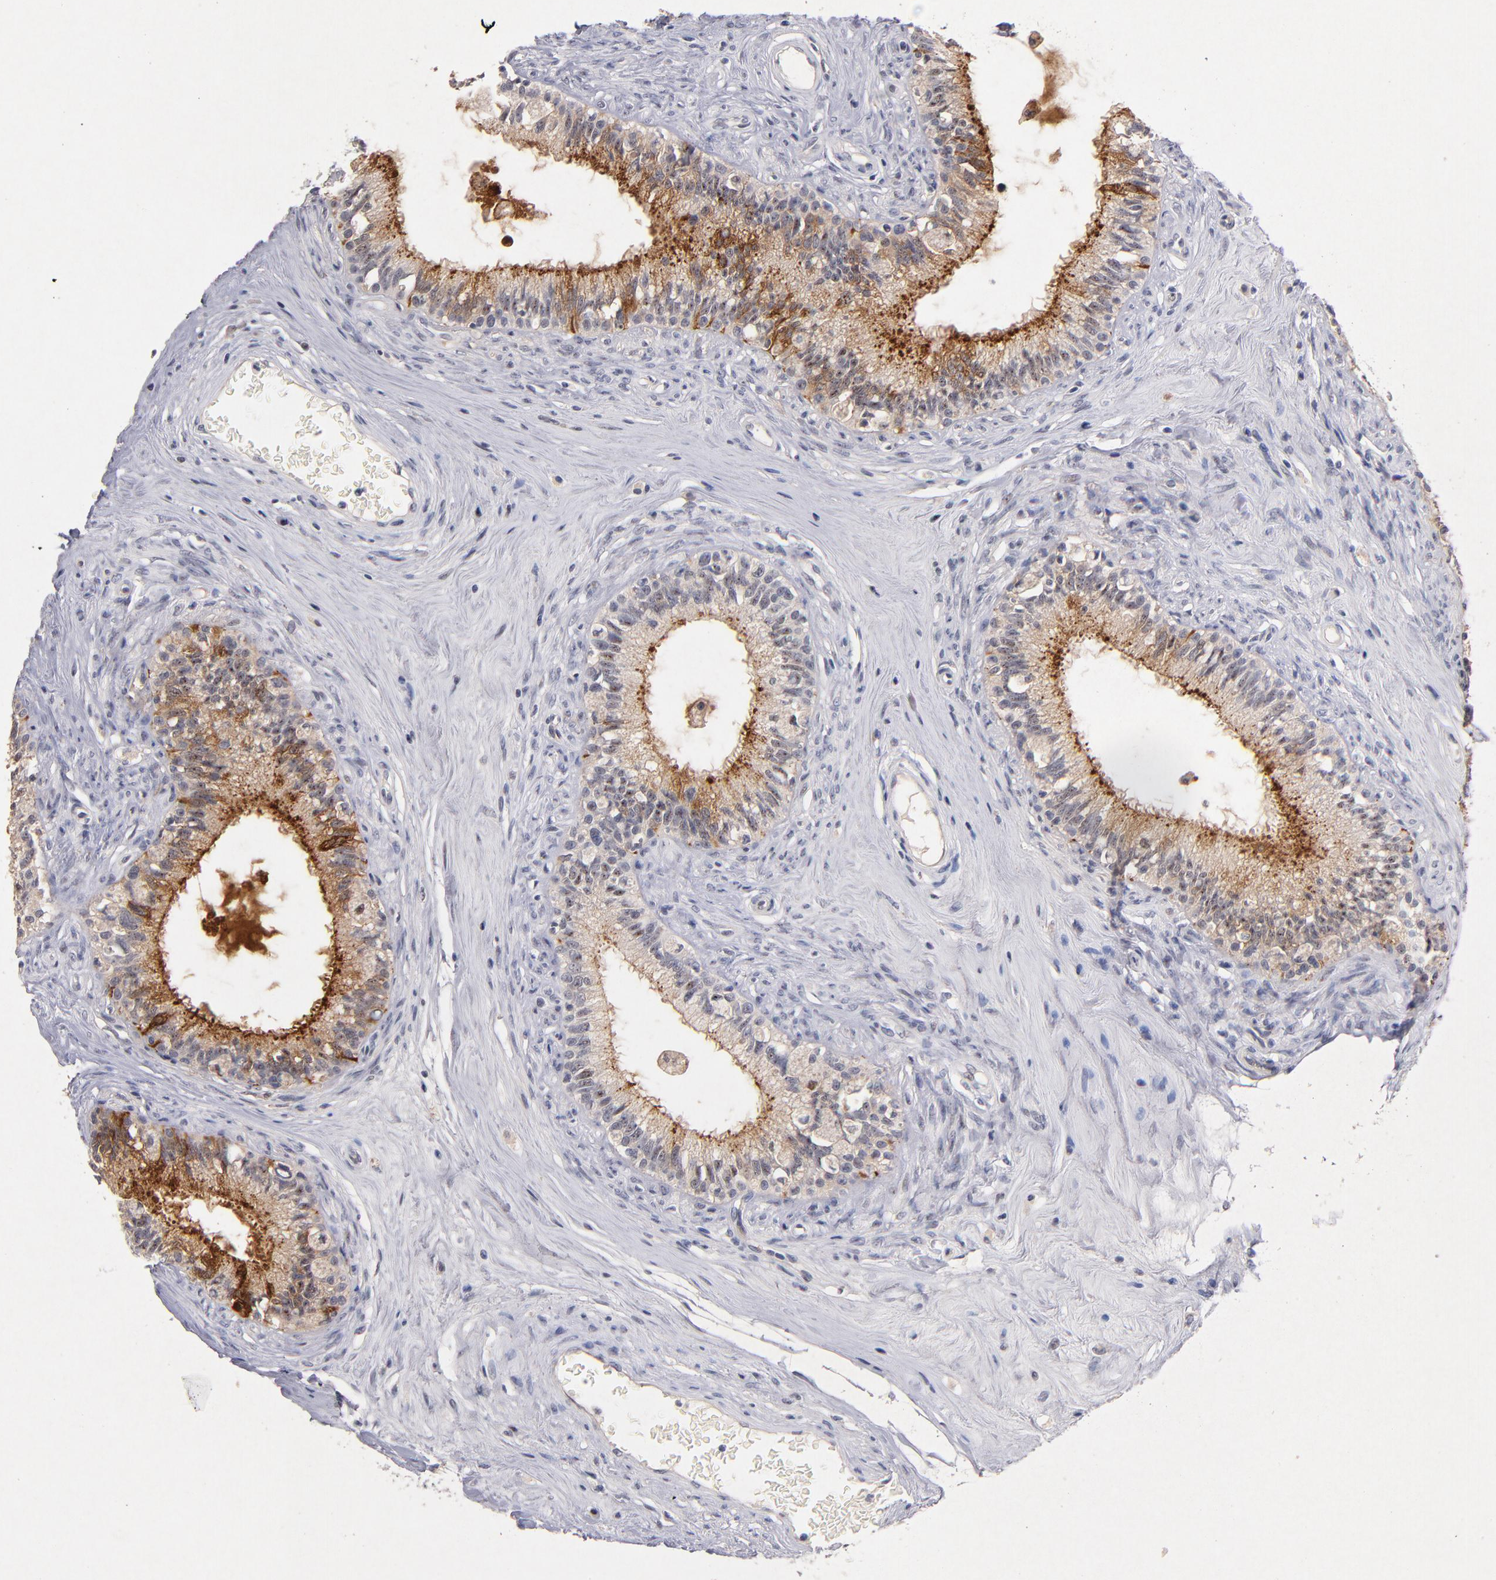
{"staining": {"intensity": "moderate", "quantity": "25%-75%", "location": "cytoplasmic/membranous,nuclear"}, "tissue": "epididymis", "cell_type": "Glandular cells", "image_type": "normal", "snomed": [{"axis": "morphology", "description": "Normal tissue, NOS"}, {"axis": "morphology", "description": "Inflammation, NOS"}, {"axis": "topography", "description": "Epididymis"}], "caption": "Glandular cells exhibit medium levels of moderate cytoplasmic/membranous,nuclear expression in about 25%-75% of cells in benign human epididymis.", "gene": "RAF1", "patient": {"sex": "male", "age": 84}}